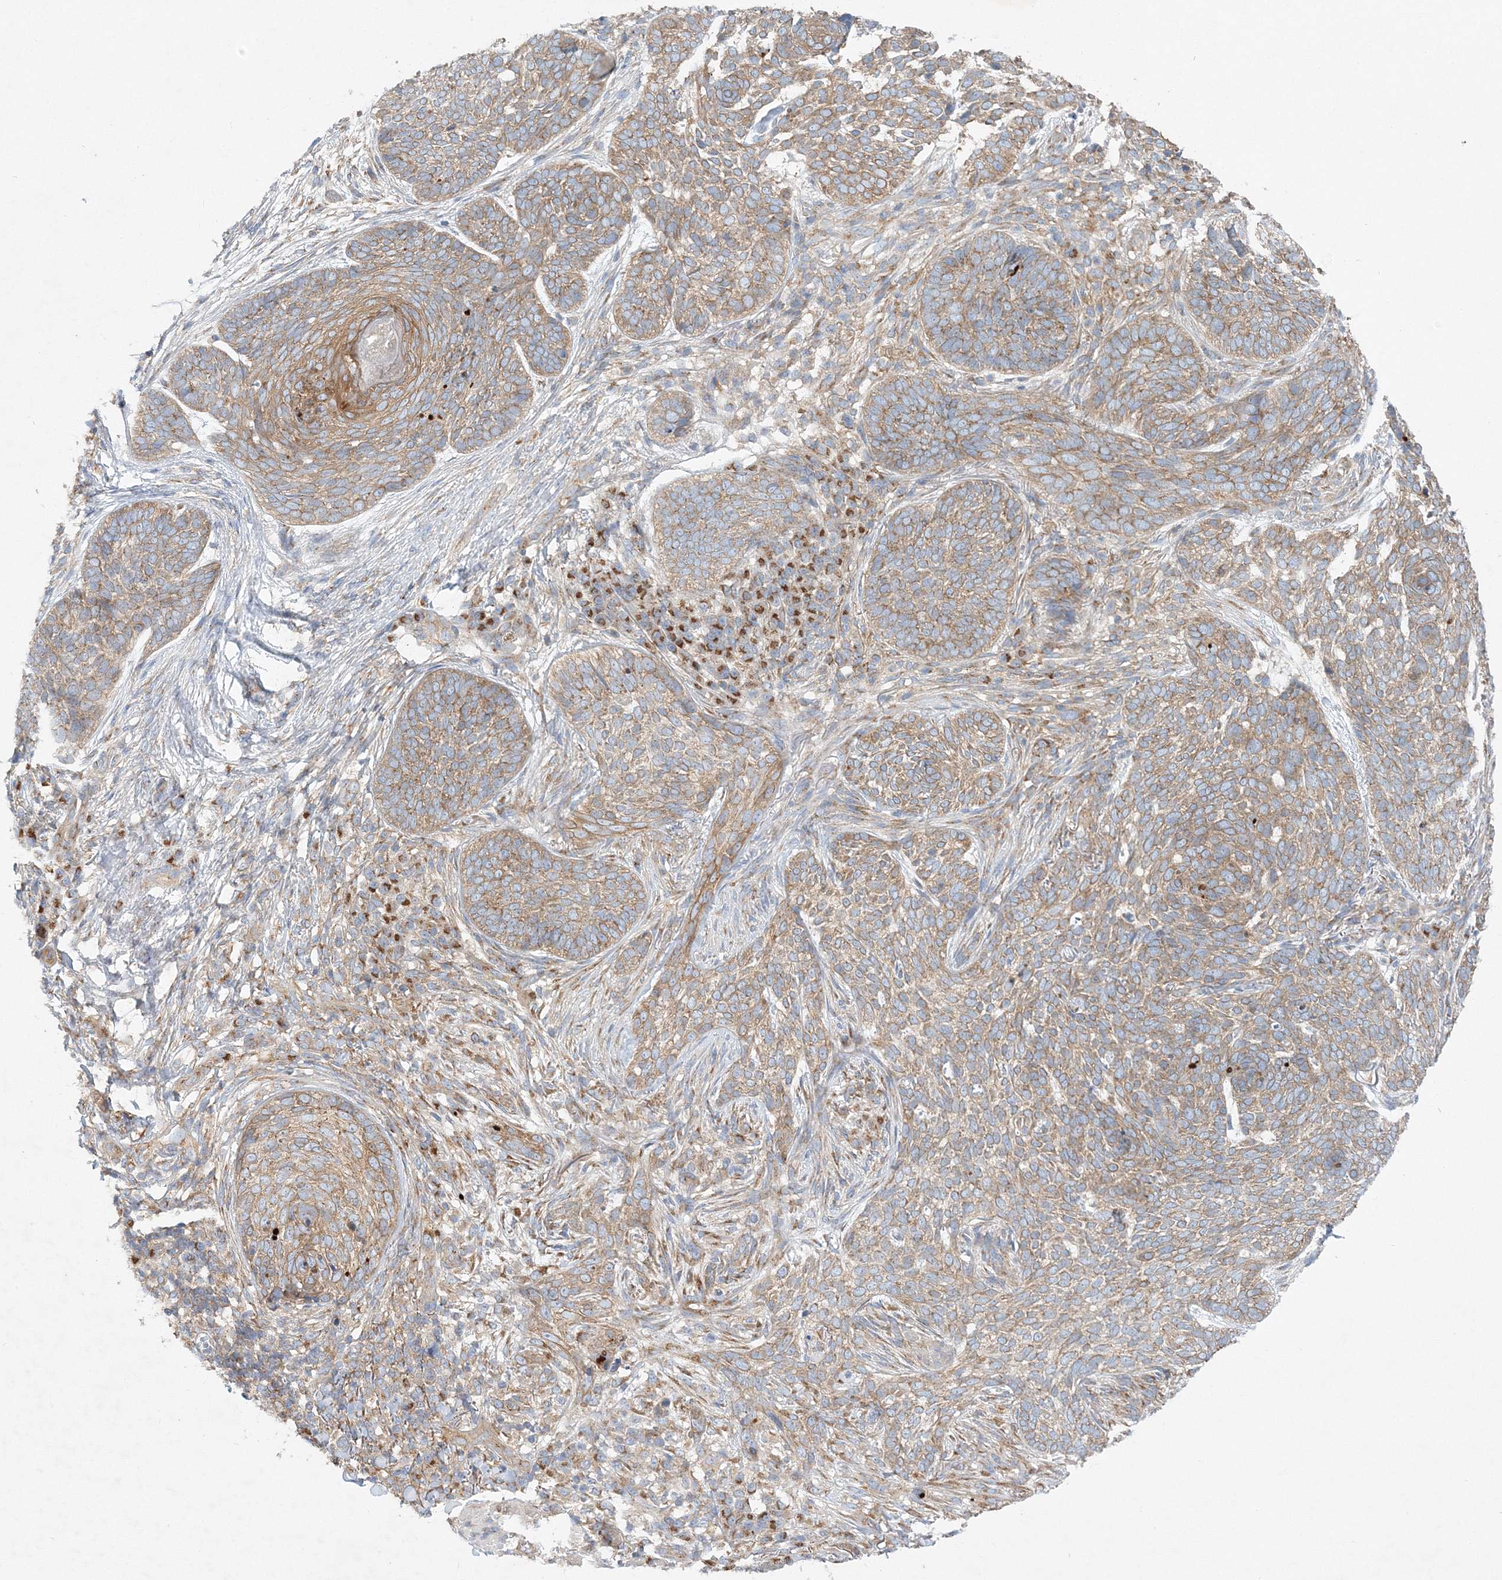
{"staining": {"intensity": "moderate", "quantity": ">75%", "location": "cytoplasmic/membranous"}, "tissue": "skin cancer", "cell_type": "Tumor cells", "image_type": "cancer", "snomed": [{"axis": "morphology", "description": "Basal cell carcinoma"}, {"axis": "topography", "description": "Skin"}], "caption": "Brown immunohistochemical staining in human basal cell carcinoma (skin) demonstrates moderate cytoplasmic/membranous positivity in about >75% of tumor cells.", "gene": "SEC23IP", "patient": {"sex": "female", "age": 64}}